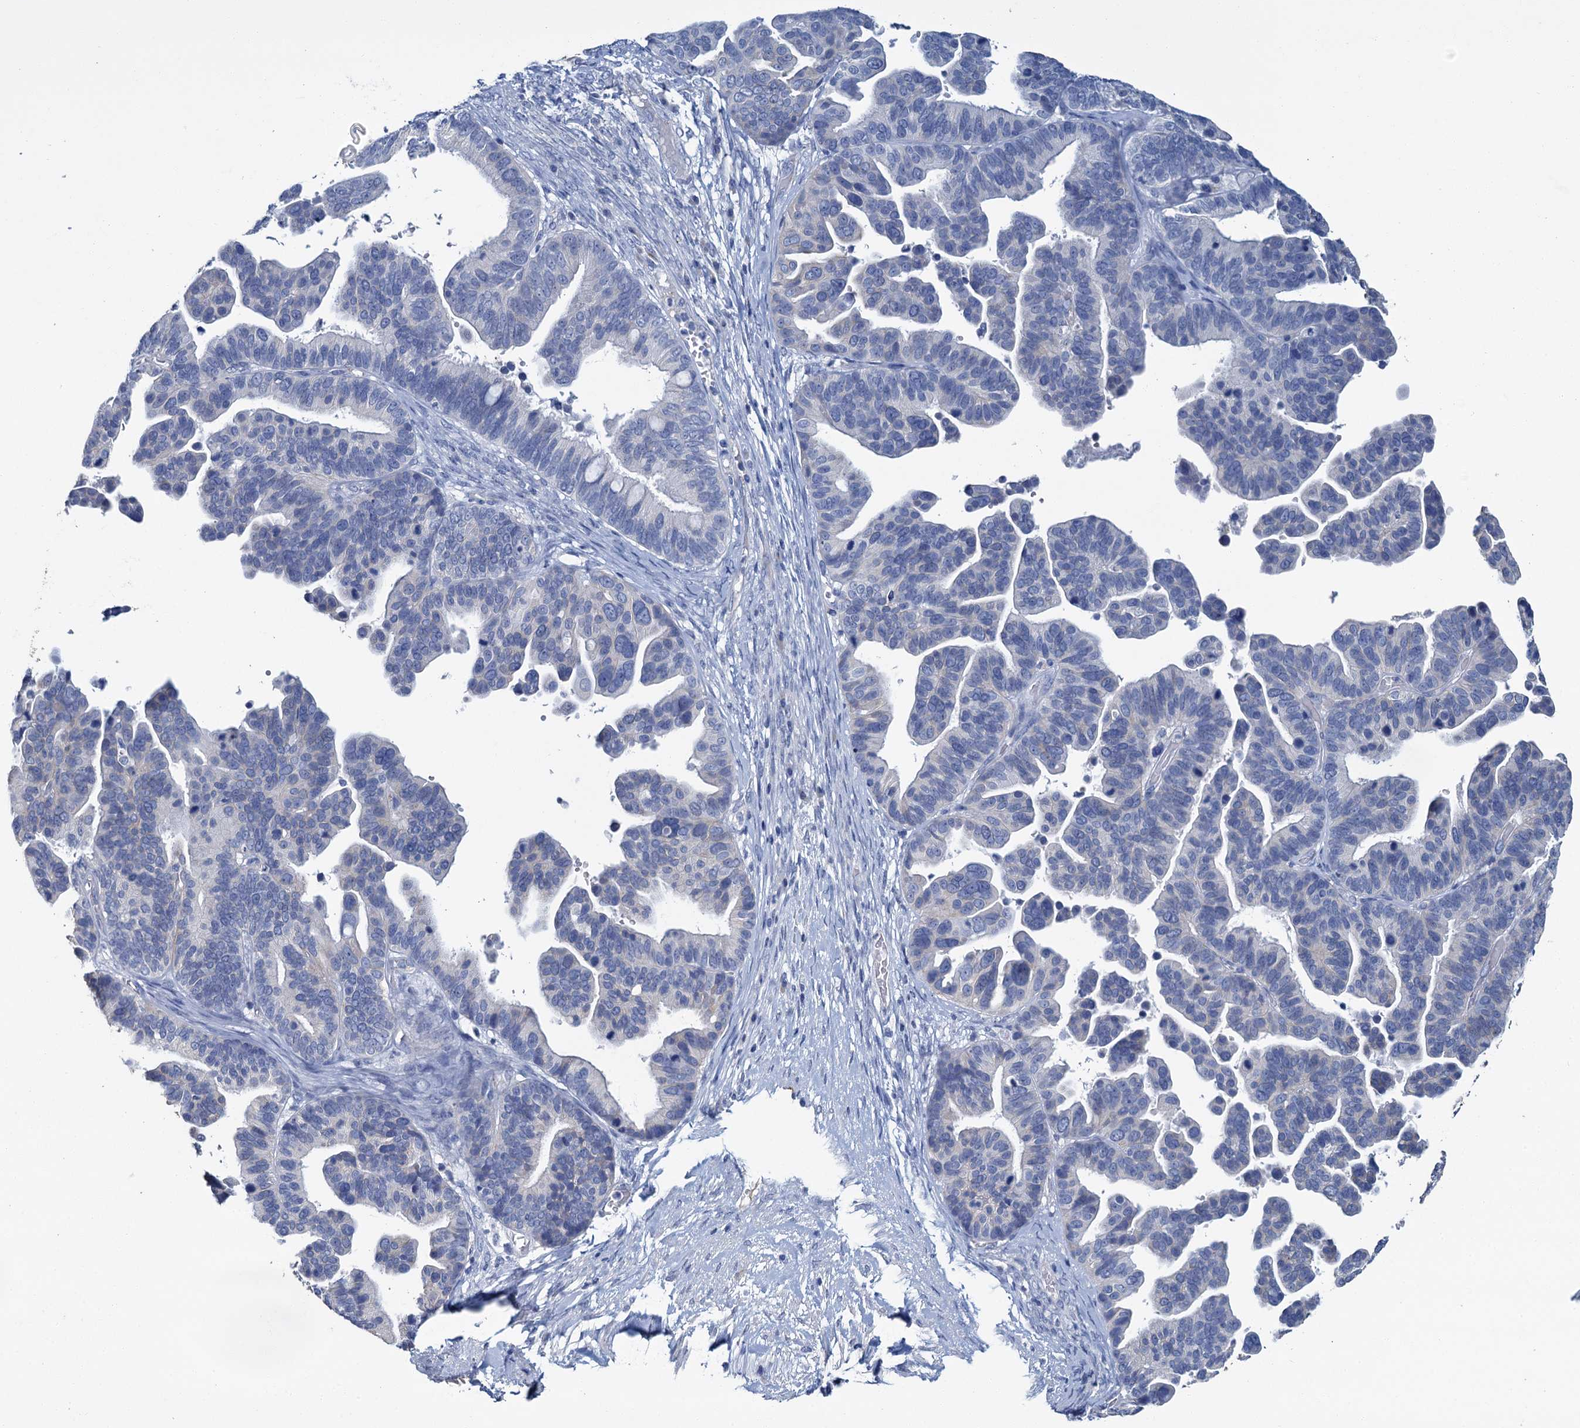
{"staining": {"intensity": "negative", "quantity": "none", "location": "none"}, "tissue": "ovarian cancer", "cell_type": "Tumor cells", "image_type": "cancer", "snomed": [{"axis": "morphology", "description": "Cystadenocarcinoma, serous, NOS"}, {"axis": "topography", "description": "Ovary"}], "caption": "IHC of human serous cystadenocarcinoma (ovarian) displays no expression in tumor cells.", "gene": "SNCB", "patient": {"sex": "female", "age": 56}}